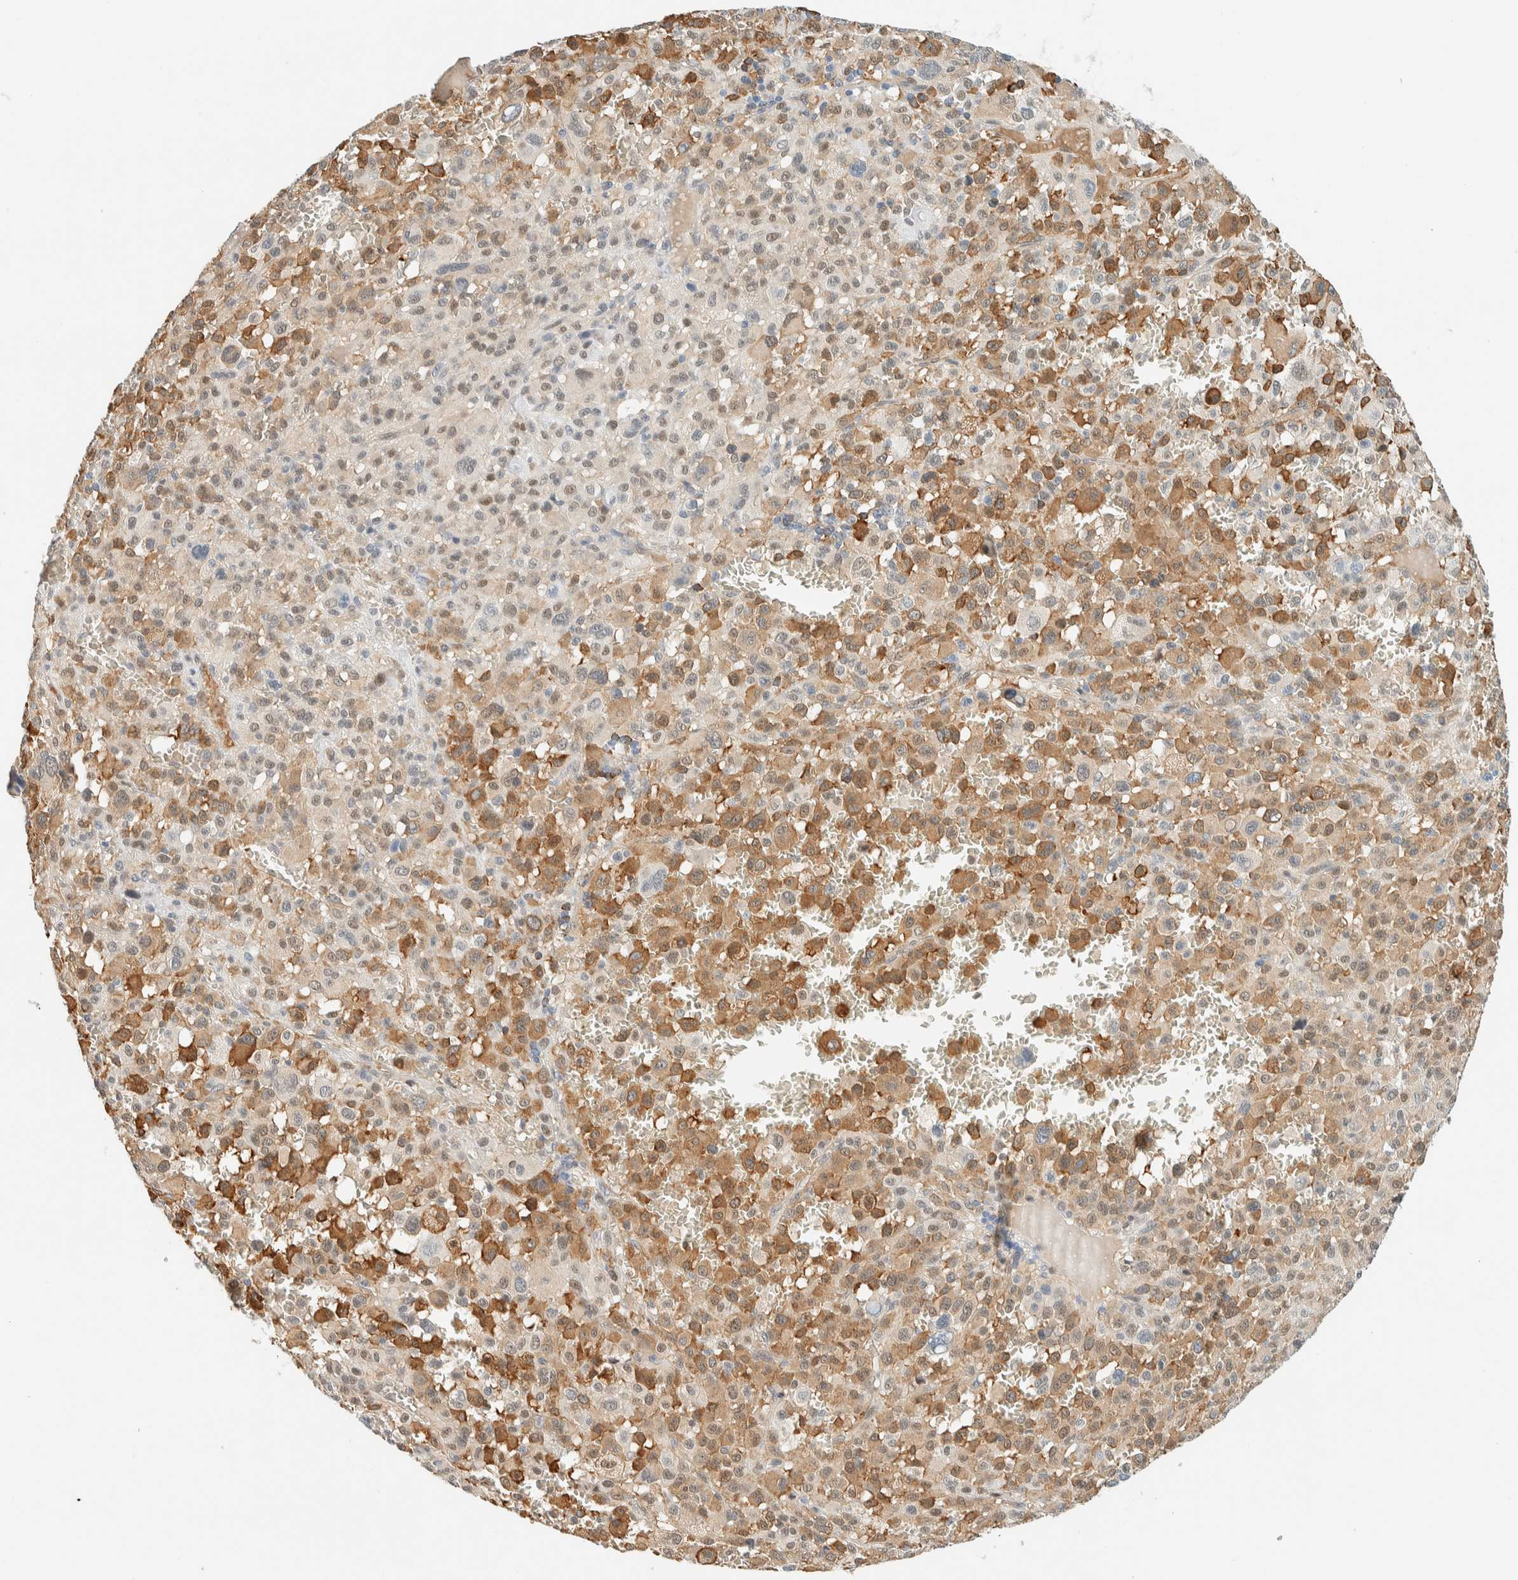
{"staining": {"intensity": "moderate", "quantity": ">75%", "location": "cytoplasmic/membranous,nuclear"}, "tissue": "melanoma", "cell_type": "Tumor cells", "image_type": "cancer", "snomed": [{"axis": "morphology", "description": "Malignant melanoma, Metastatic site"}, {"axis": "topography", "description": "Skin"}], "caption": "Malignant melanoma (metastatic site) stained with DAB immunohistochemistry displays medium levels of moderate cytoplasmic/membranous and nuclear expression in about >75% of tumor cells. The protein is shown in brown color, while the nuclei are stained blue.", "gene": "TSTD2", "patient": {"sex": "female", "age": 74}}